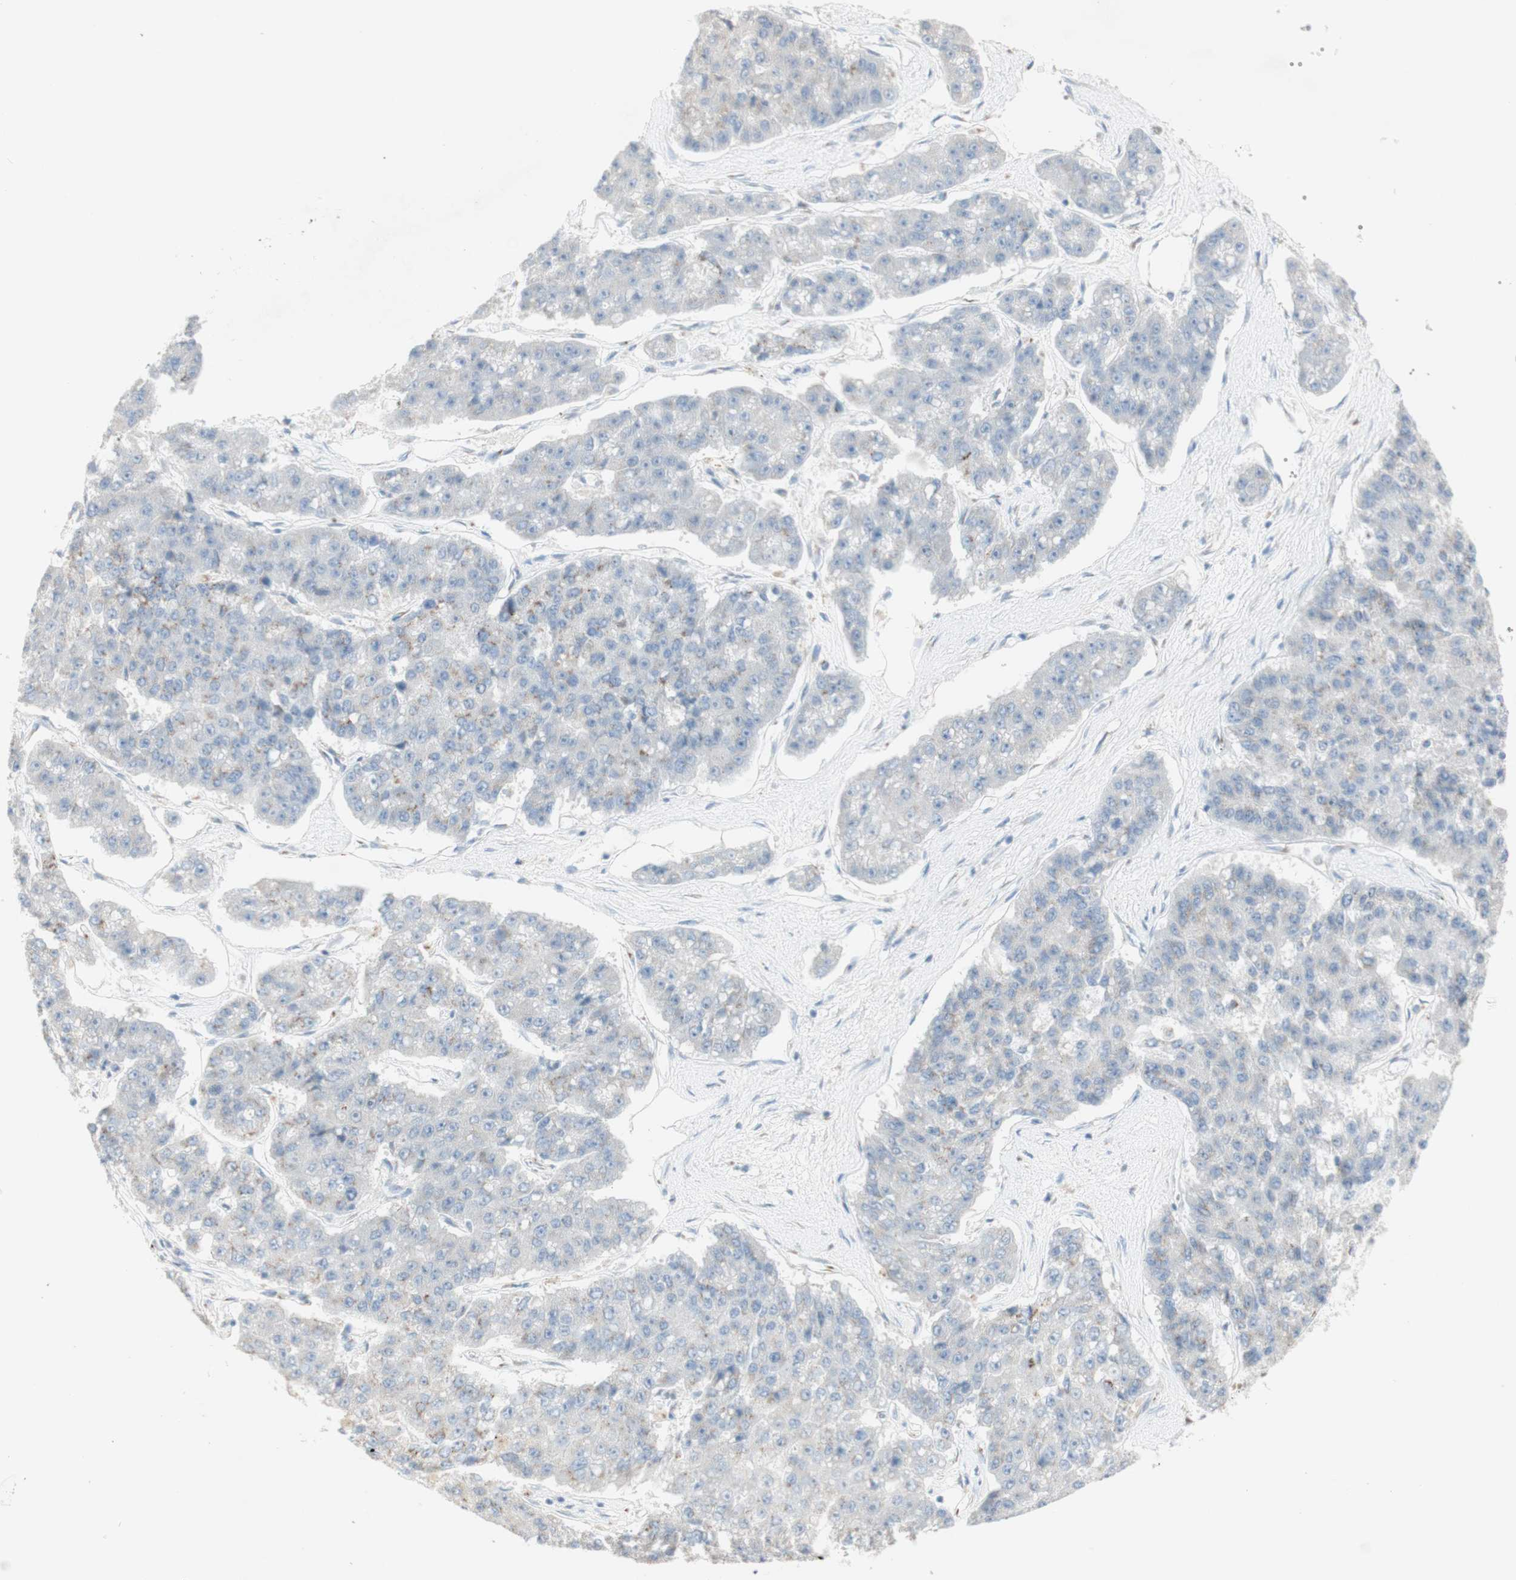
{"staining": {"intensity": "moderate", "quantity": "<25%", "location": "cytoplasmic/membranous"}, "tissue": "pancreatic cancer", "cell_type": "Tumor cells", "image_type": "cancer", "snomed": [{"axis": "morphology", "description": "Adenocarcinoma, NOS"}, {"axis": "topography", "description": "Pancreas"}], "caption": "A photomicrograph showing moderate cytoplasmic/membranous positivity in approximately <25% of tumor cells in adenocarcinoma (pancreatic), as visualized by brown immunohistochemical staining.", "gene": "MANEA", "patient": {"sex": "male", "age": 50}}